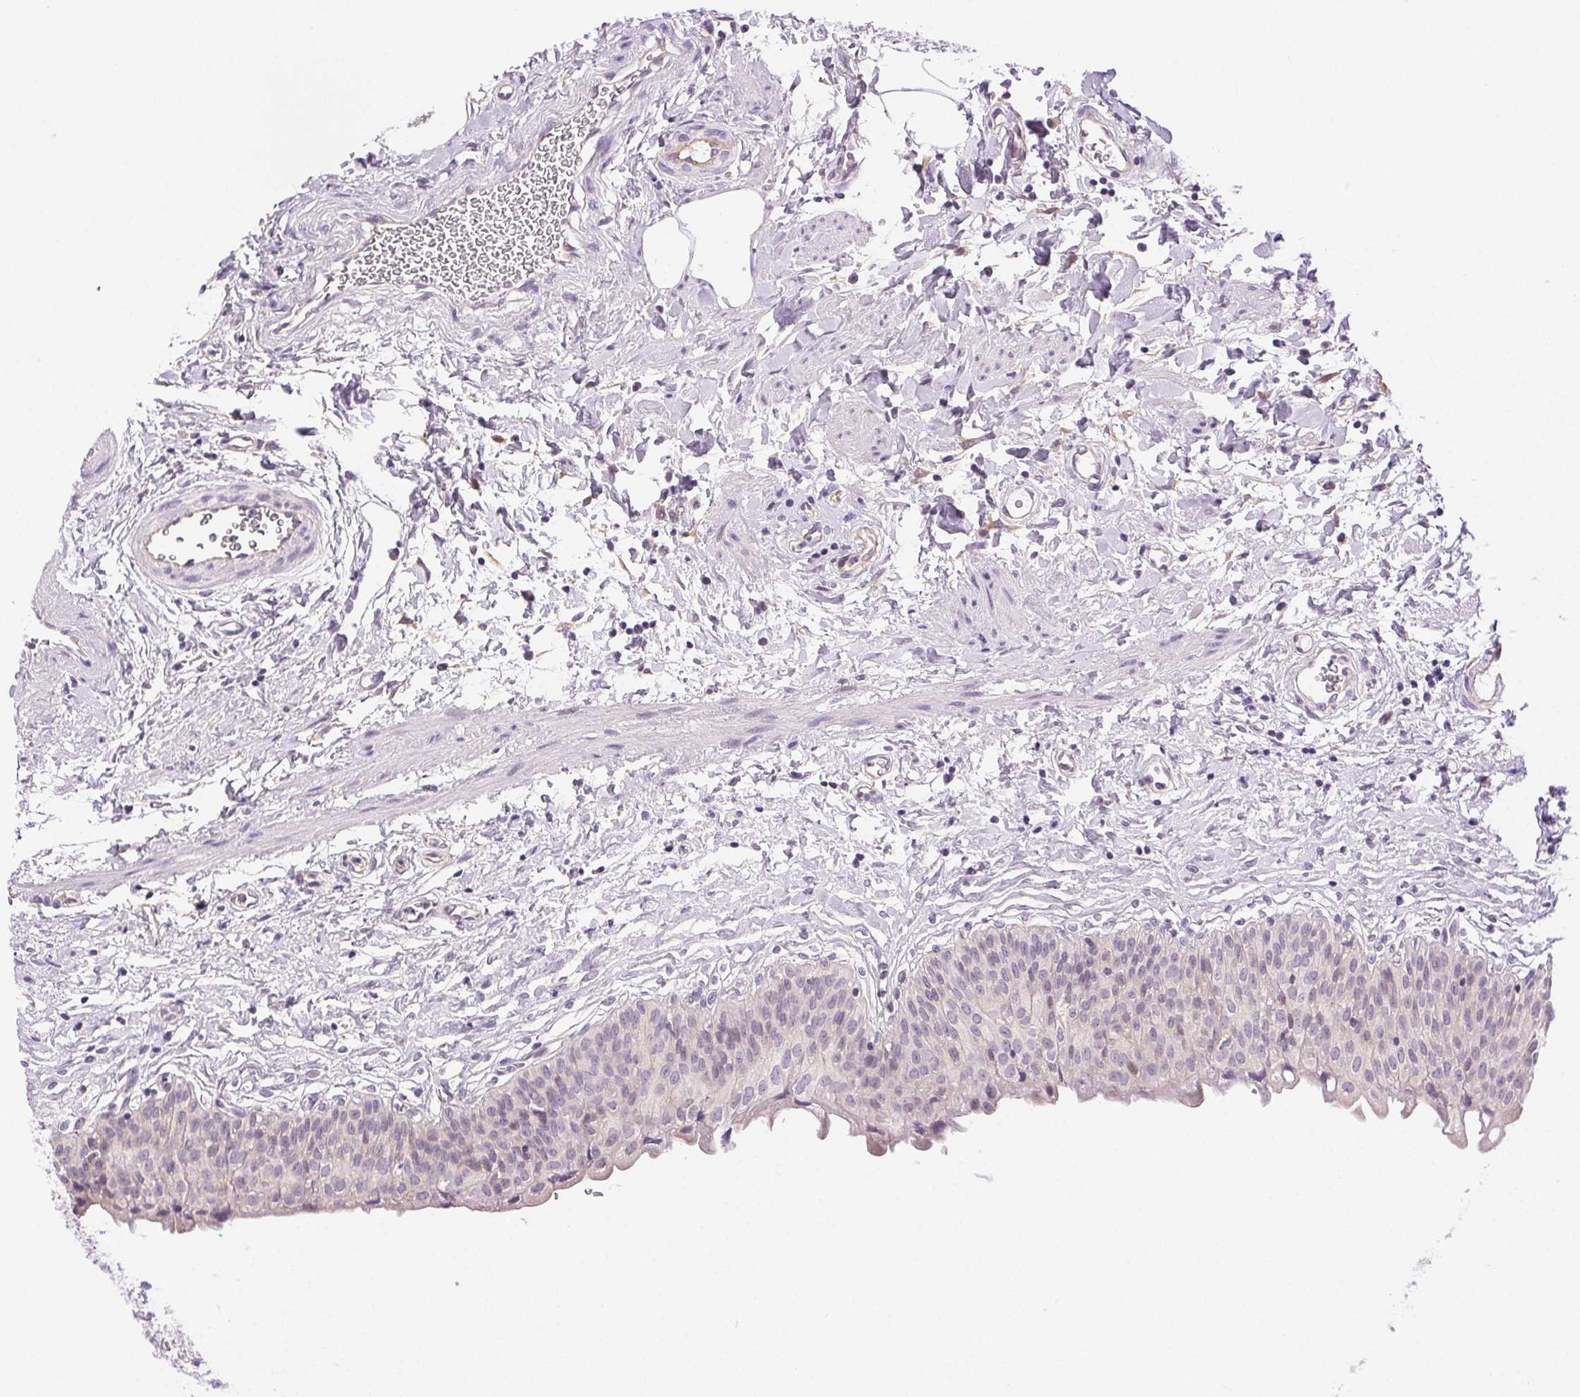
{"staining": {"intensity": "negative", "quantity": "none", "location": "none"}, "tissue": "urinary bladder", "cell_type": "Urothelial cells", "image_type": "normal", "snomed": [{"axis": "morphology", "description": "Normal tissue, NOS"}, {"axis": "topography", "description": "Urinary bladder"}], "caption": "DAB immunohistochemical staining of normal human urinary bladder demonstrates no significant staining in urothelial cells.", "gene": "SYT11", "patient": {"sex": "male", "age": 55}}